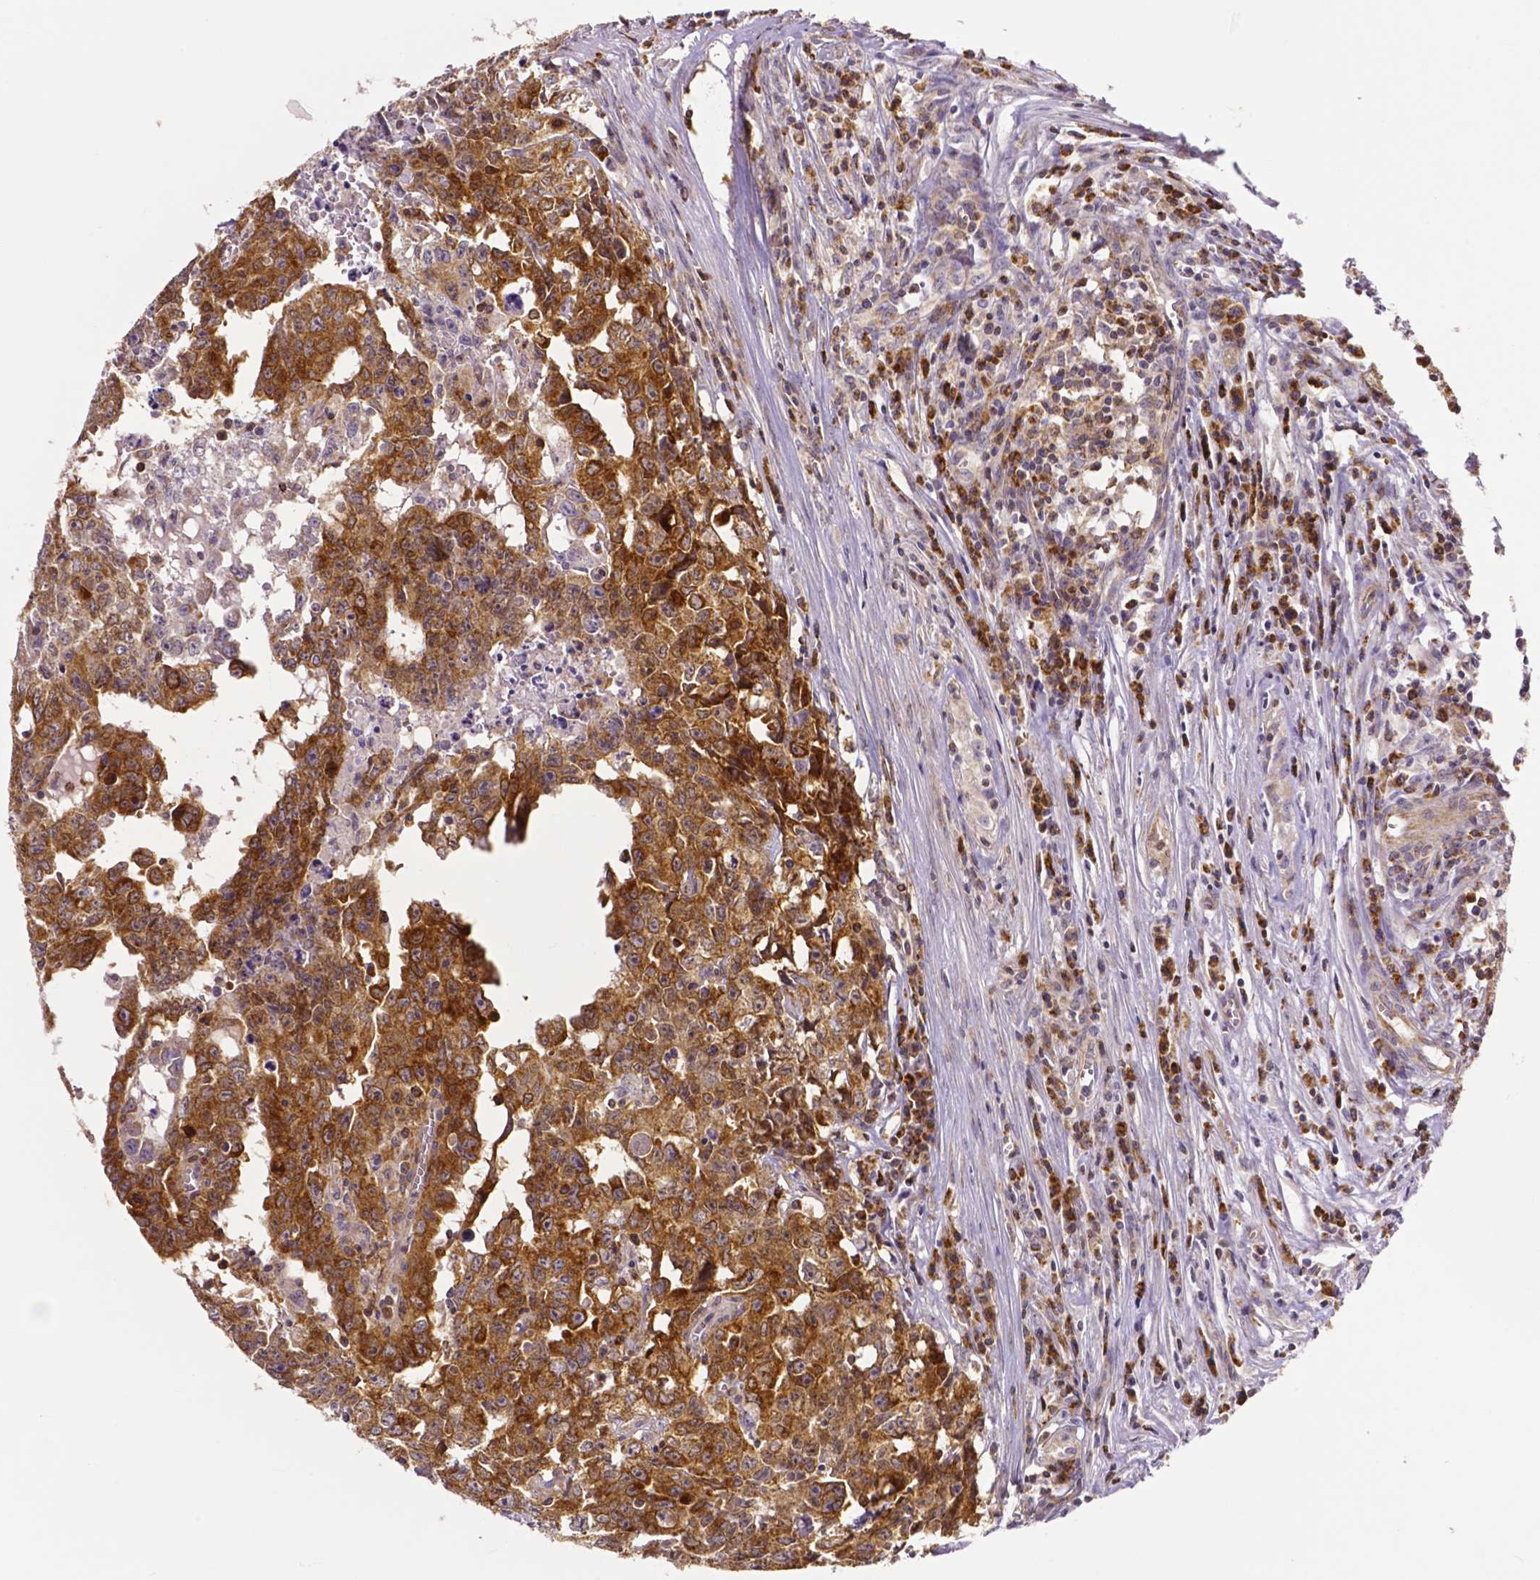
{"staining": {"intensity": "strong", "quantity": ">75%", "location": "cytoplasmic/membranous"}, "tissue": "testis cancer", "cell_type": "Tumor cells", "image_type": "cancer", "snomed": [{"axis": "morphology", "description": "Carcinoma, Embryonal, NOS"}, {"axis": "topography", "description": "Testis"}], "caption": "Tumor cells exhibit high levels of strong cytoplasmic/membranous expression in about >75% of cells in testis embryonal carcinoma. The staining was performed using DAB, with brown indicating positive protein expression. Nuclei are stained blue with hematoxylin.", "gene": "MCL1", "patient": {"sex": "male", "age": 22}}